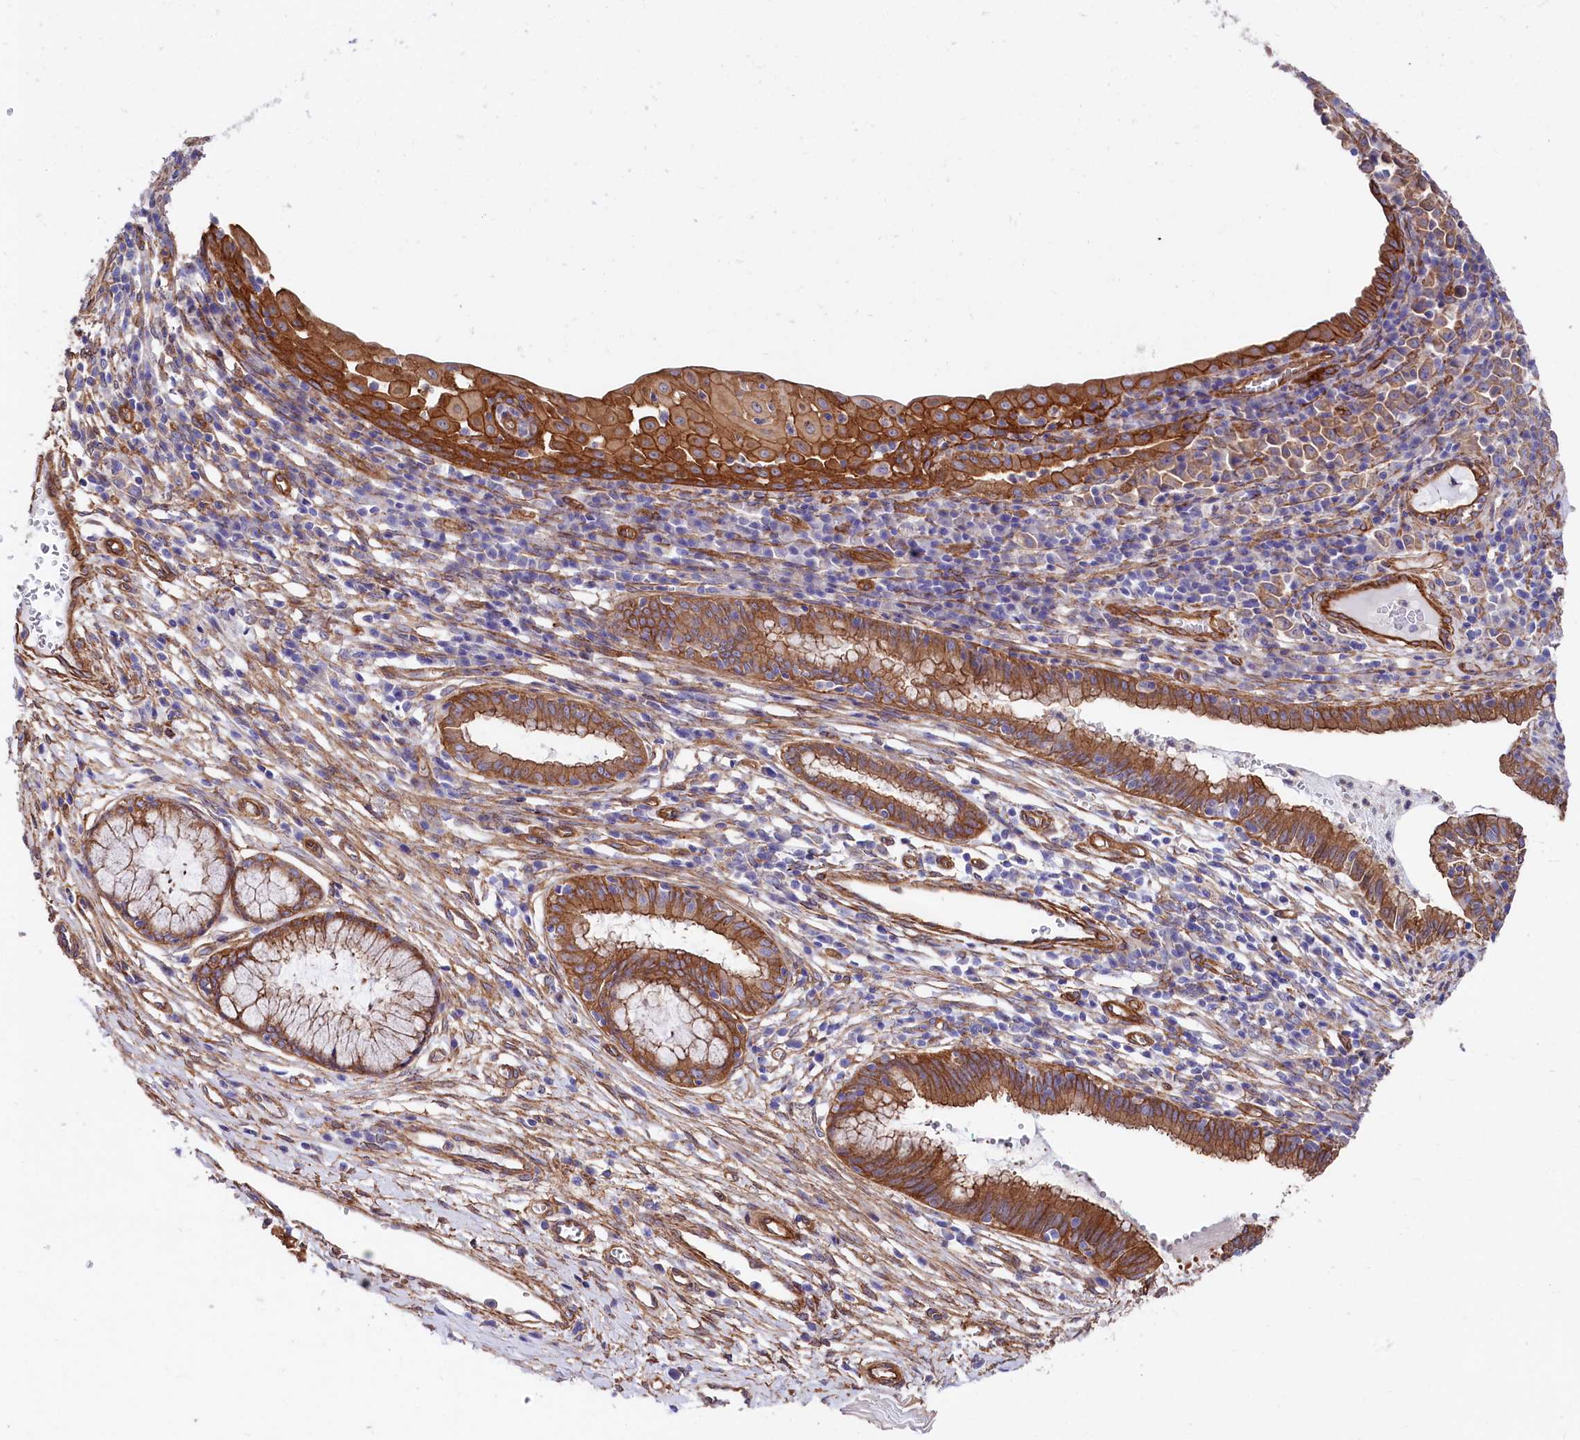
{"staining": {"intensity": "strong", "quantity": ">75%", "location": "cytoplasmic/membranous"}, "tissue": "cervix", "cell_type": "Glandular cells", "image_type": "normal", "snomed": [{"axis": "morphology", "description": "Normal tissue, NOS"}, {"axis": "morphology", "description": "Adenocarcinoma, NOS"}, {"axis": "topography", "description": "Cervix"}], "caption": "Cervix was stained to show a protein in brown. There is high levels of strong cytoplasmic/membranous staining in approximately >75% of glandular cells.", "gene": "TNKS1BP1", "patient": {"sex": "female", "age": 29}}